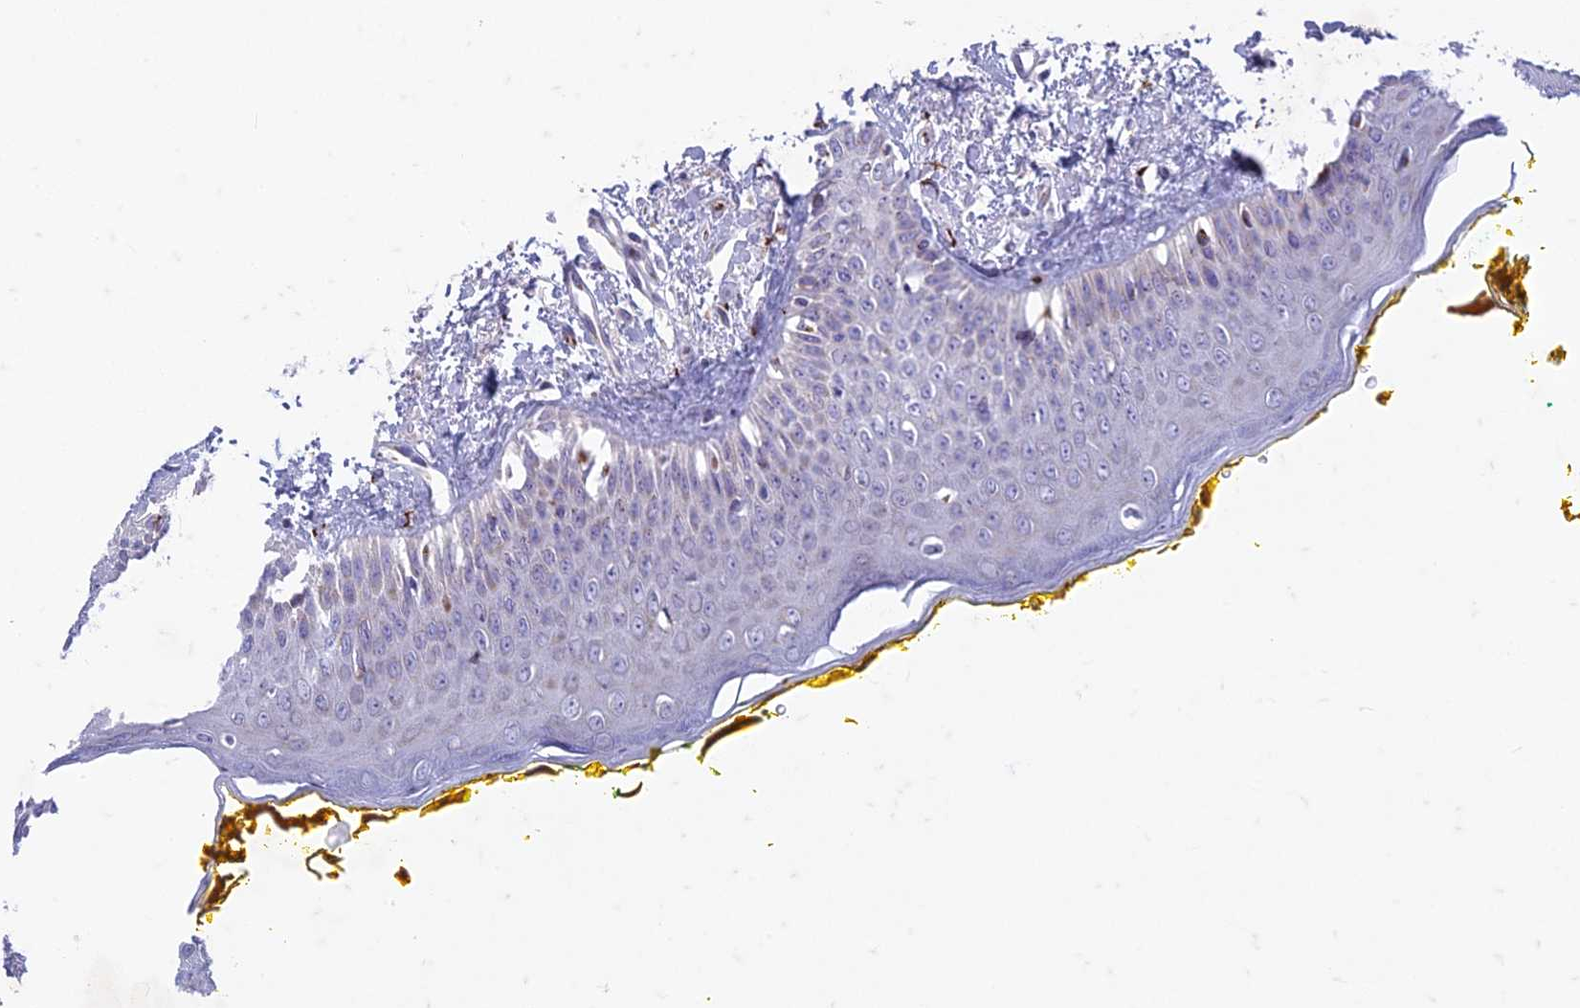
{"staining": {"intensity": "moderate", "quantity": "<25%", "location": "cytoplasmic/membranous"}, "tissue": "oral mucosa", "cell_type": "Squamous epithelial cells", "image_type": "normal", "snomed": [{"axis": "morphology", "description": "Normal tissue, NOS"}, {"axis": "topography", "description": "Oral tissue"}], "caption": "Squamous epithelial cells exhibit low levels of moderate cytoplasmic/membranous positivity in approximately <25% of cells in normal oral mucosa.", "gene": "FAM3C", "patient": {"sex": "female", "age": 70}}